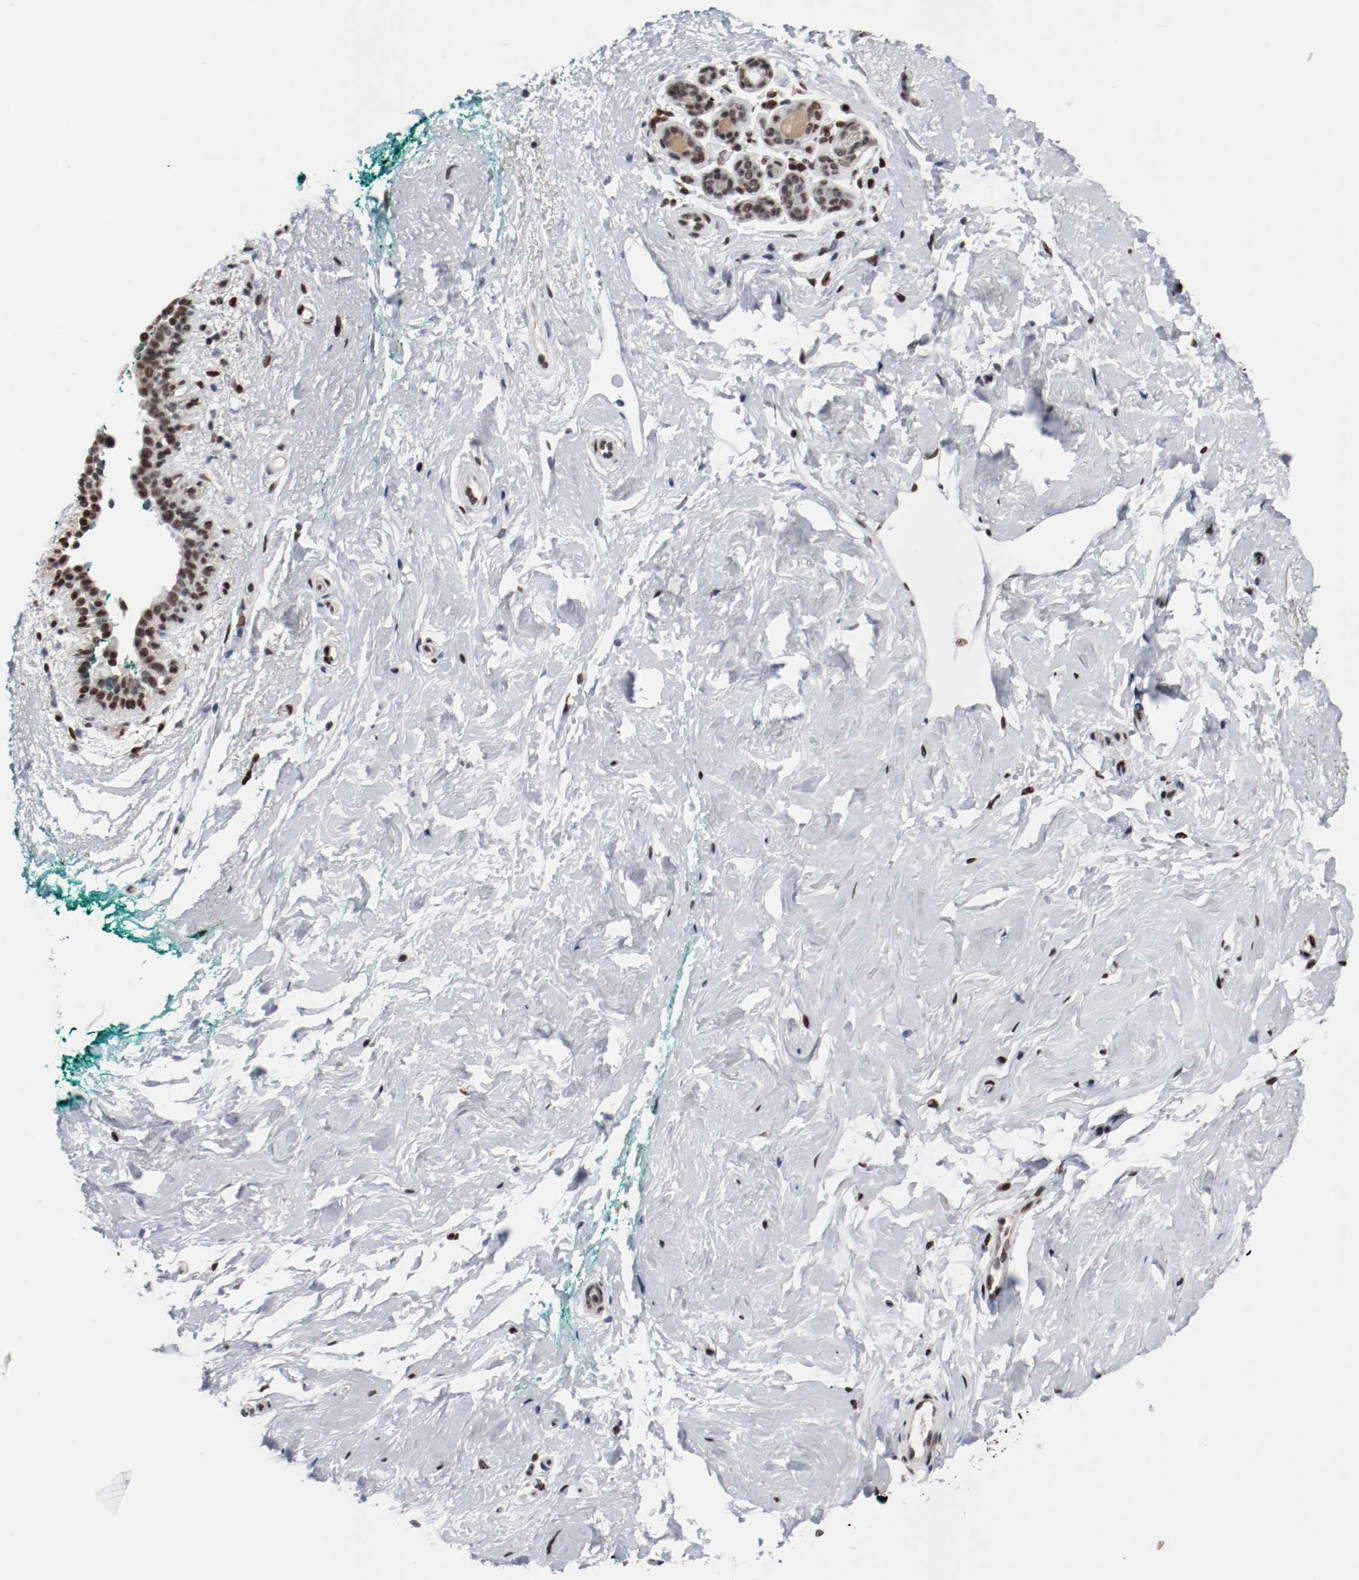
{"staining": {"intensity": "moderate", "quantity": ">75%", "location": "nuclear"}, "tissue": "breast", "cell_type": "Adipocytes", "image_type": "normal", "snomed": [{"axis": "morphology", "description": "Normal tissue, NOS"}, {"axis": "topography", "description": "Breast"}], "caption": "Immunohistochemistry micrograph of benign breast stained for a protein (brown), which reveals medium levels of moderate nuclear positivity in approximately >75% of adipocytes.", "gene": "MEF2D", "patient": {"sex": "female", "age": 52}}